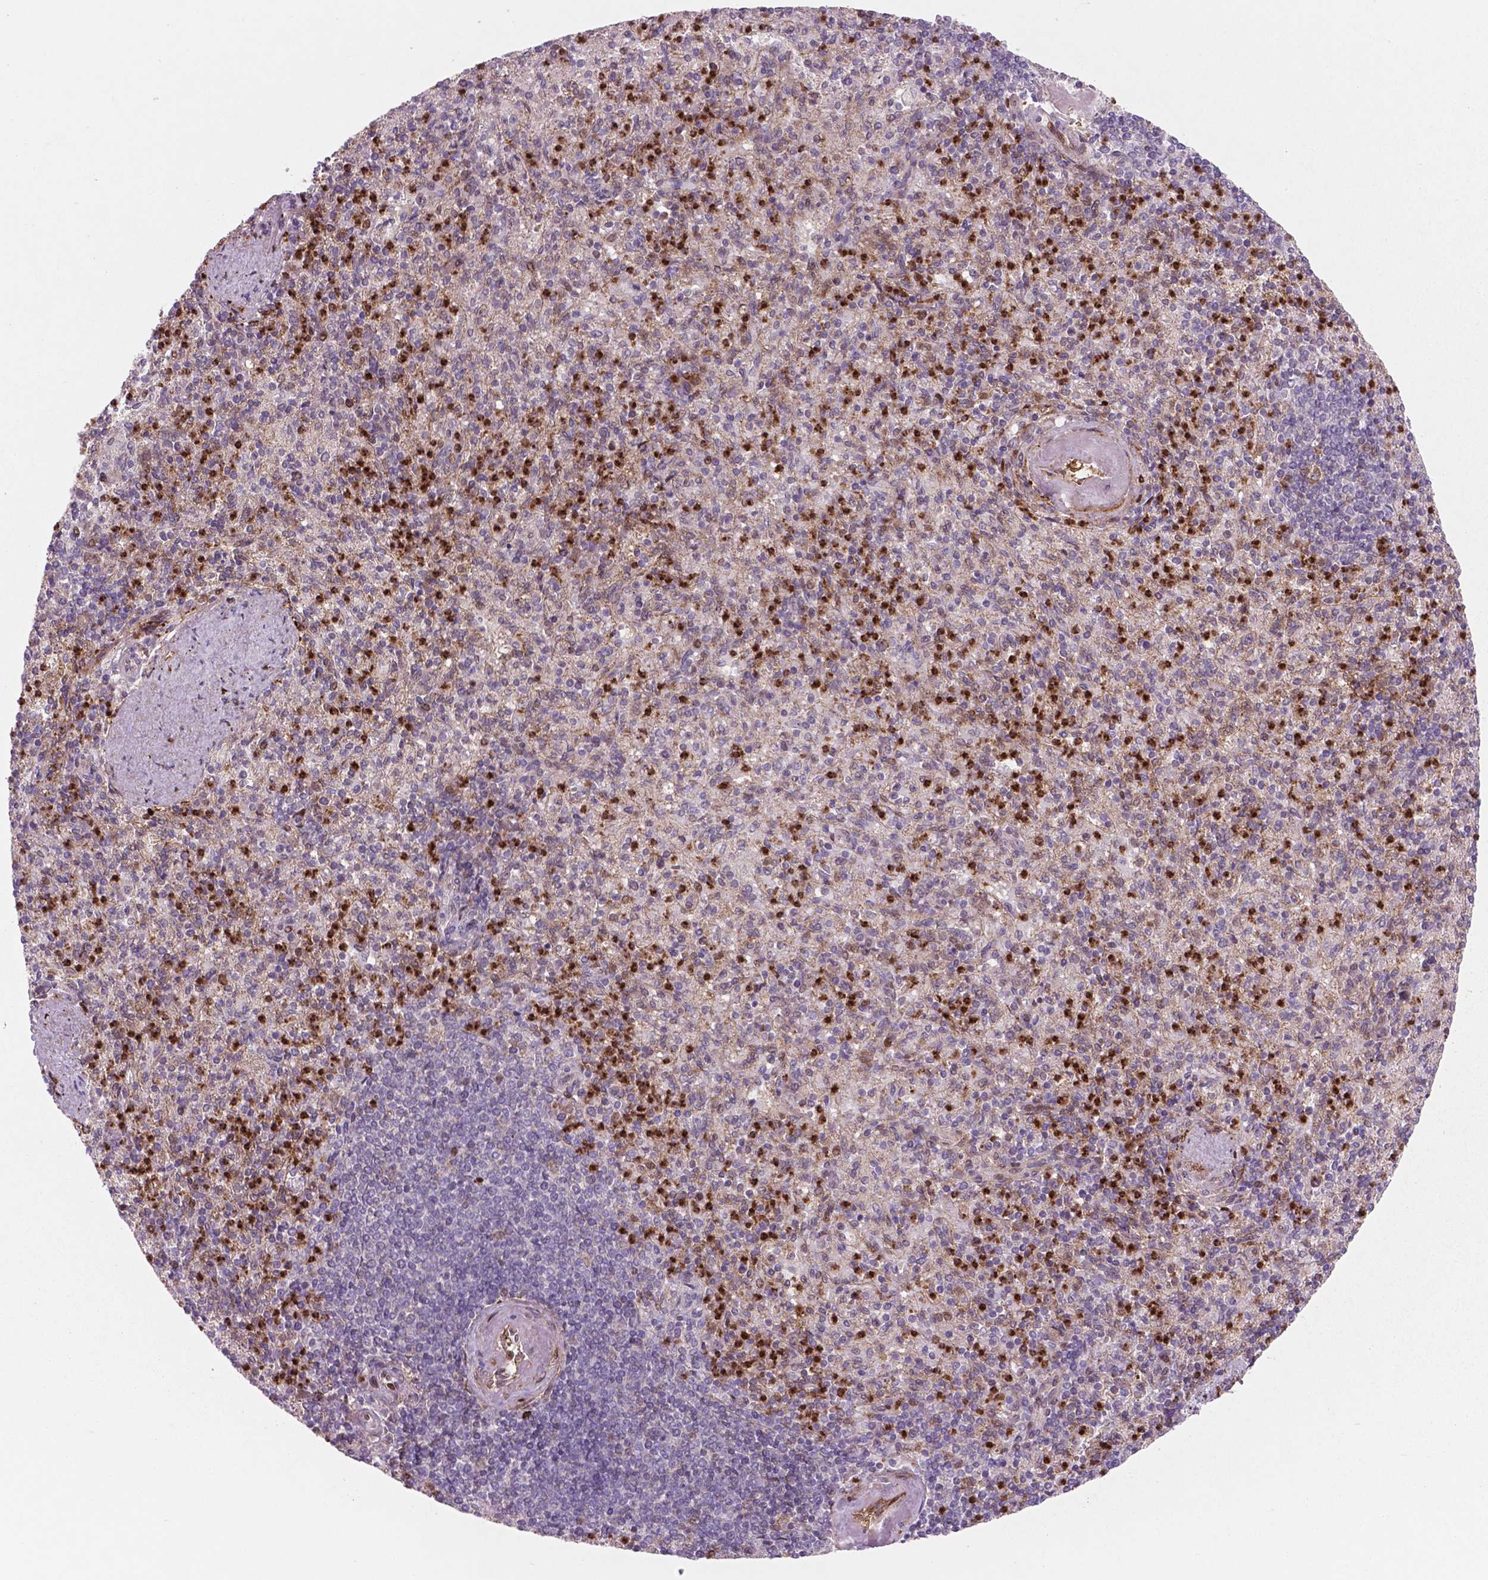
{"staining": {"intensity": "strong", "quantity": "25%-75%", "location": "cytoplasmic/membranous,nuclear"}, "tissue": "spleen", "cell_type": "Cells in red pulp", "image_type": "normal", "snomed": [{"axis": "morphology", "description": "Normal tissue, NOS"}, {"axis": "topography", "description": "Spleen"}], "caption": "This is a histology image of immunohistochemistry staining of unremarkable spleen, which shows strong positivity in the cytoplasmic/membranous,nuclear of cells in red pulp.", "gene": "LDHA", "patient": {"sex": "female", "age": 74}}